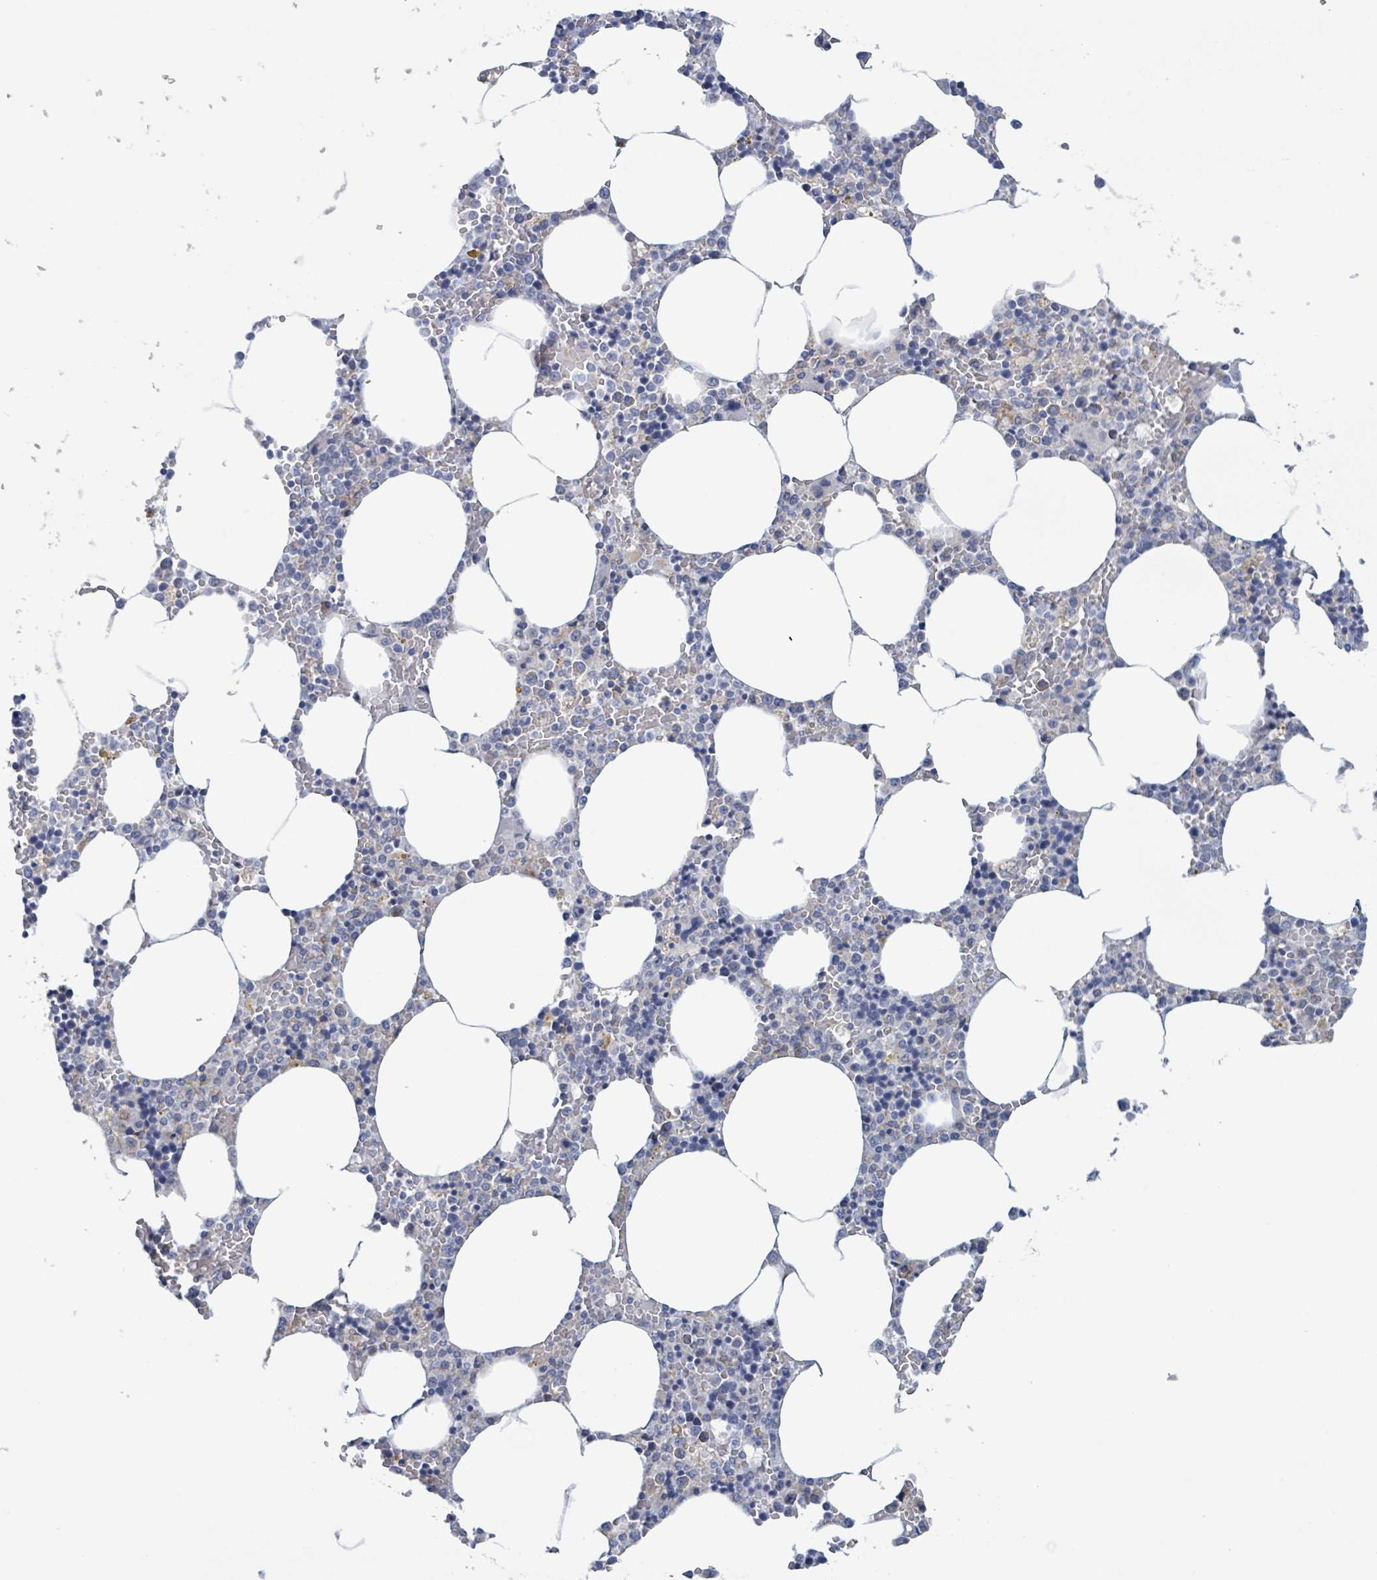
{"staining": {"intensity": "negative", "quantity": "none", "location": "none"}, "tissue": "bone marrow", "cell_type": "Hematopoietic cells", "image_type": "normal", "snomed": [{"axis": "morphology", "description": "Normal tissue, NOS"}, {"axis": "topography", "description": "Bone marrow"}], "caption": "Immunohistochemical staining of benign bone marrow shows no significant expression in hematopoietic cells.", "gene": "AKR1C4", "patient": {"sex": "male", "age": 70}}